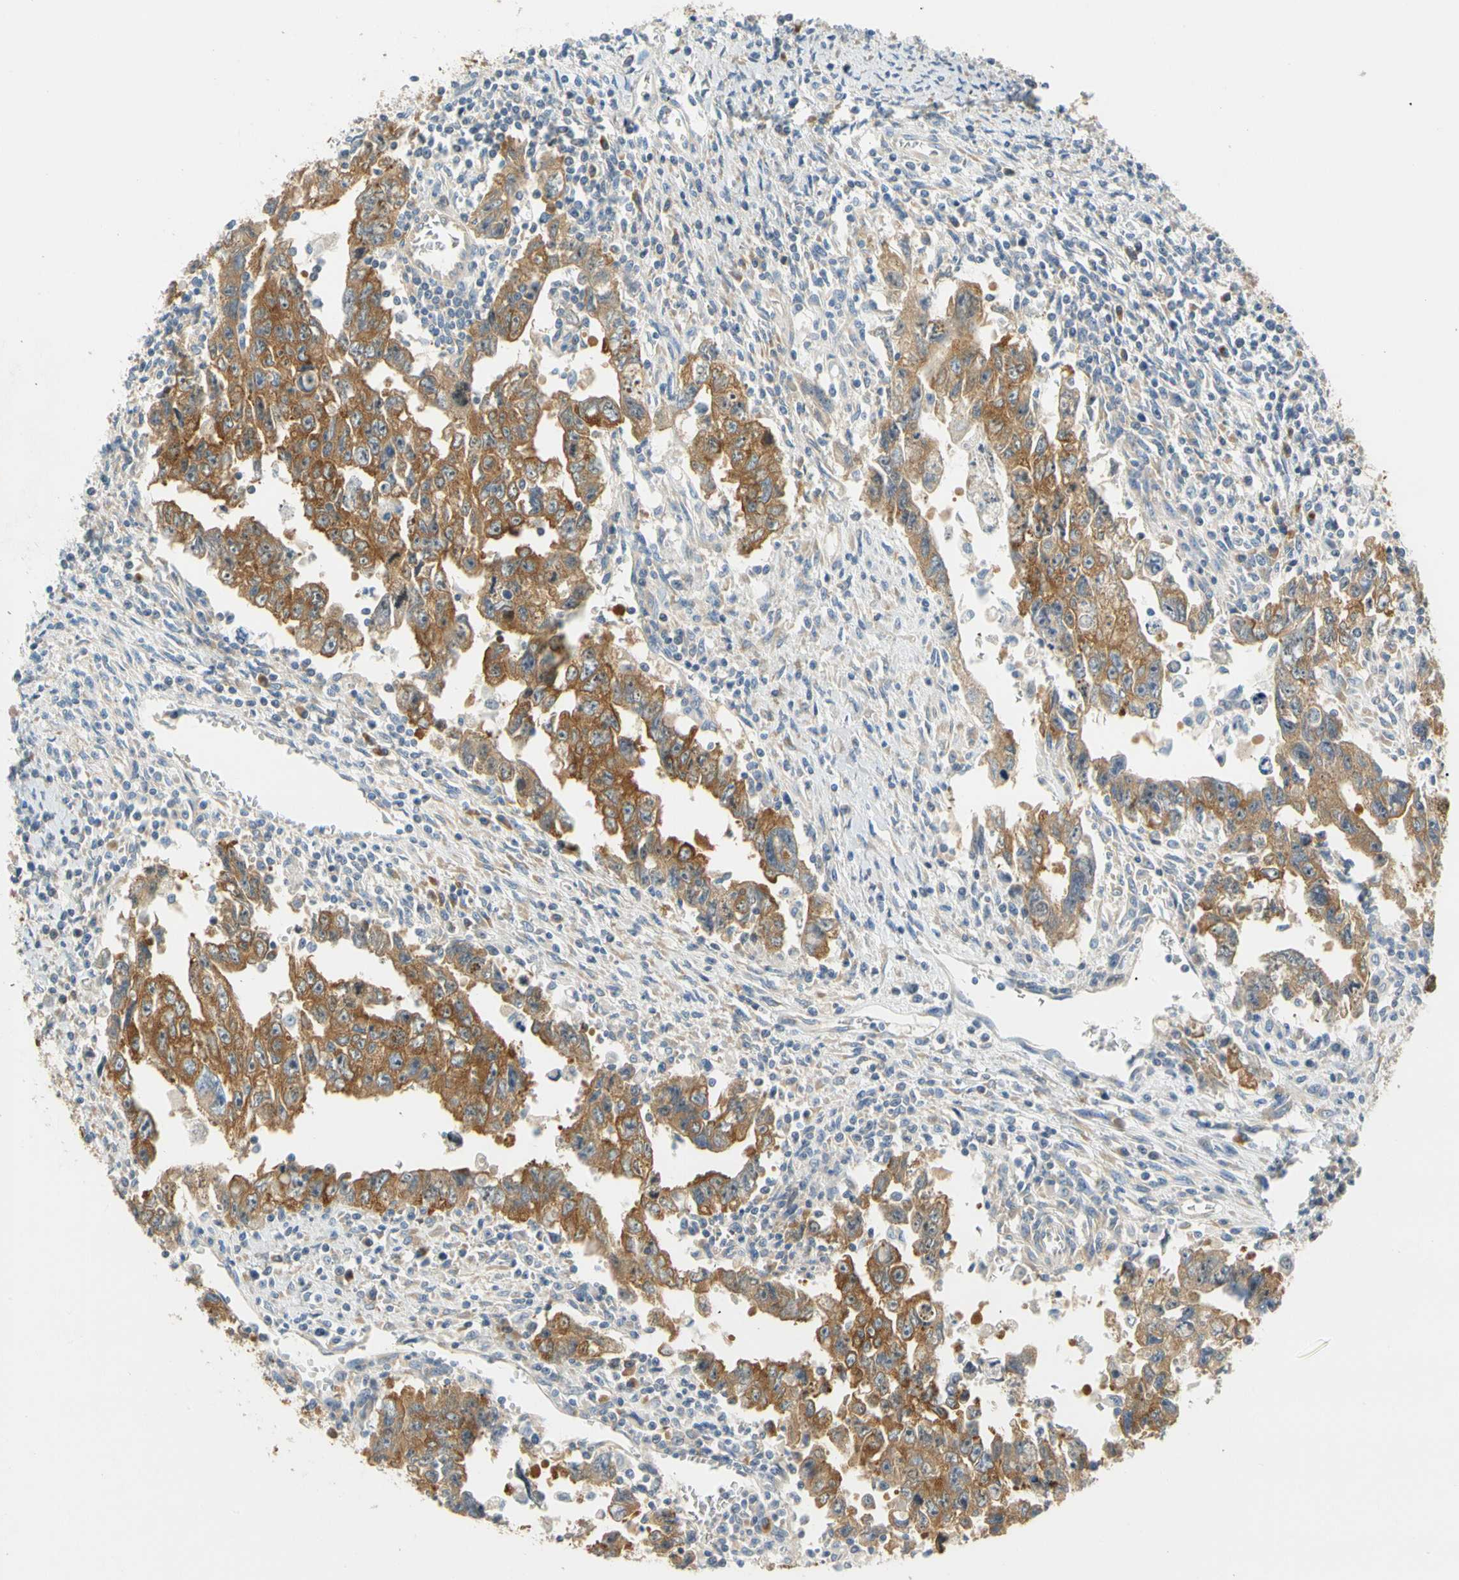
{"staining": {"intensity": "moderate", "quantity": ">75%", "location": "cytoplasmic/membranous"}, "tissue": "testis cancer", "cell_type": "Tumor cells", "image_type": "cancer", "snomed": [{"axis": "morphology", "description": "Carcinoma, Embryonal, NOS"}, {"axis": "topography", "description": "Testis"}], "caption": "Moderate cytoplasmic/membranous staining is appreciated in approximately >75% of tumor cells in testis embryonal carcinoma.", "gene": "LRRC47", "patient": {"sex": "male", "age": 28}}